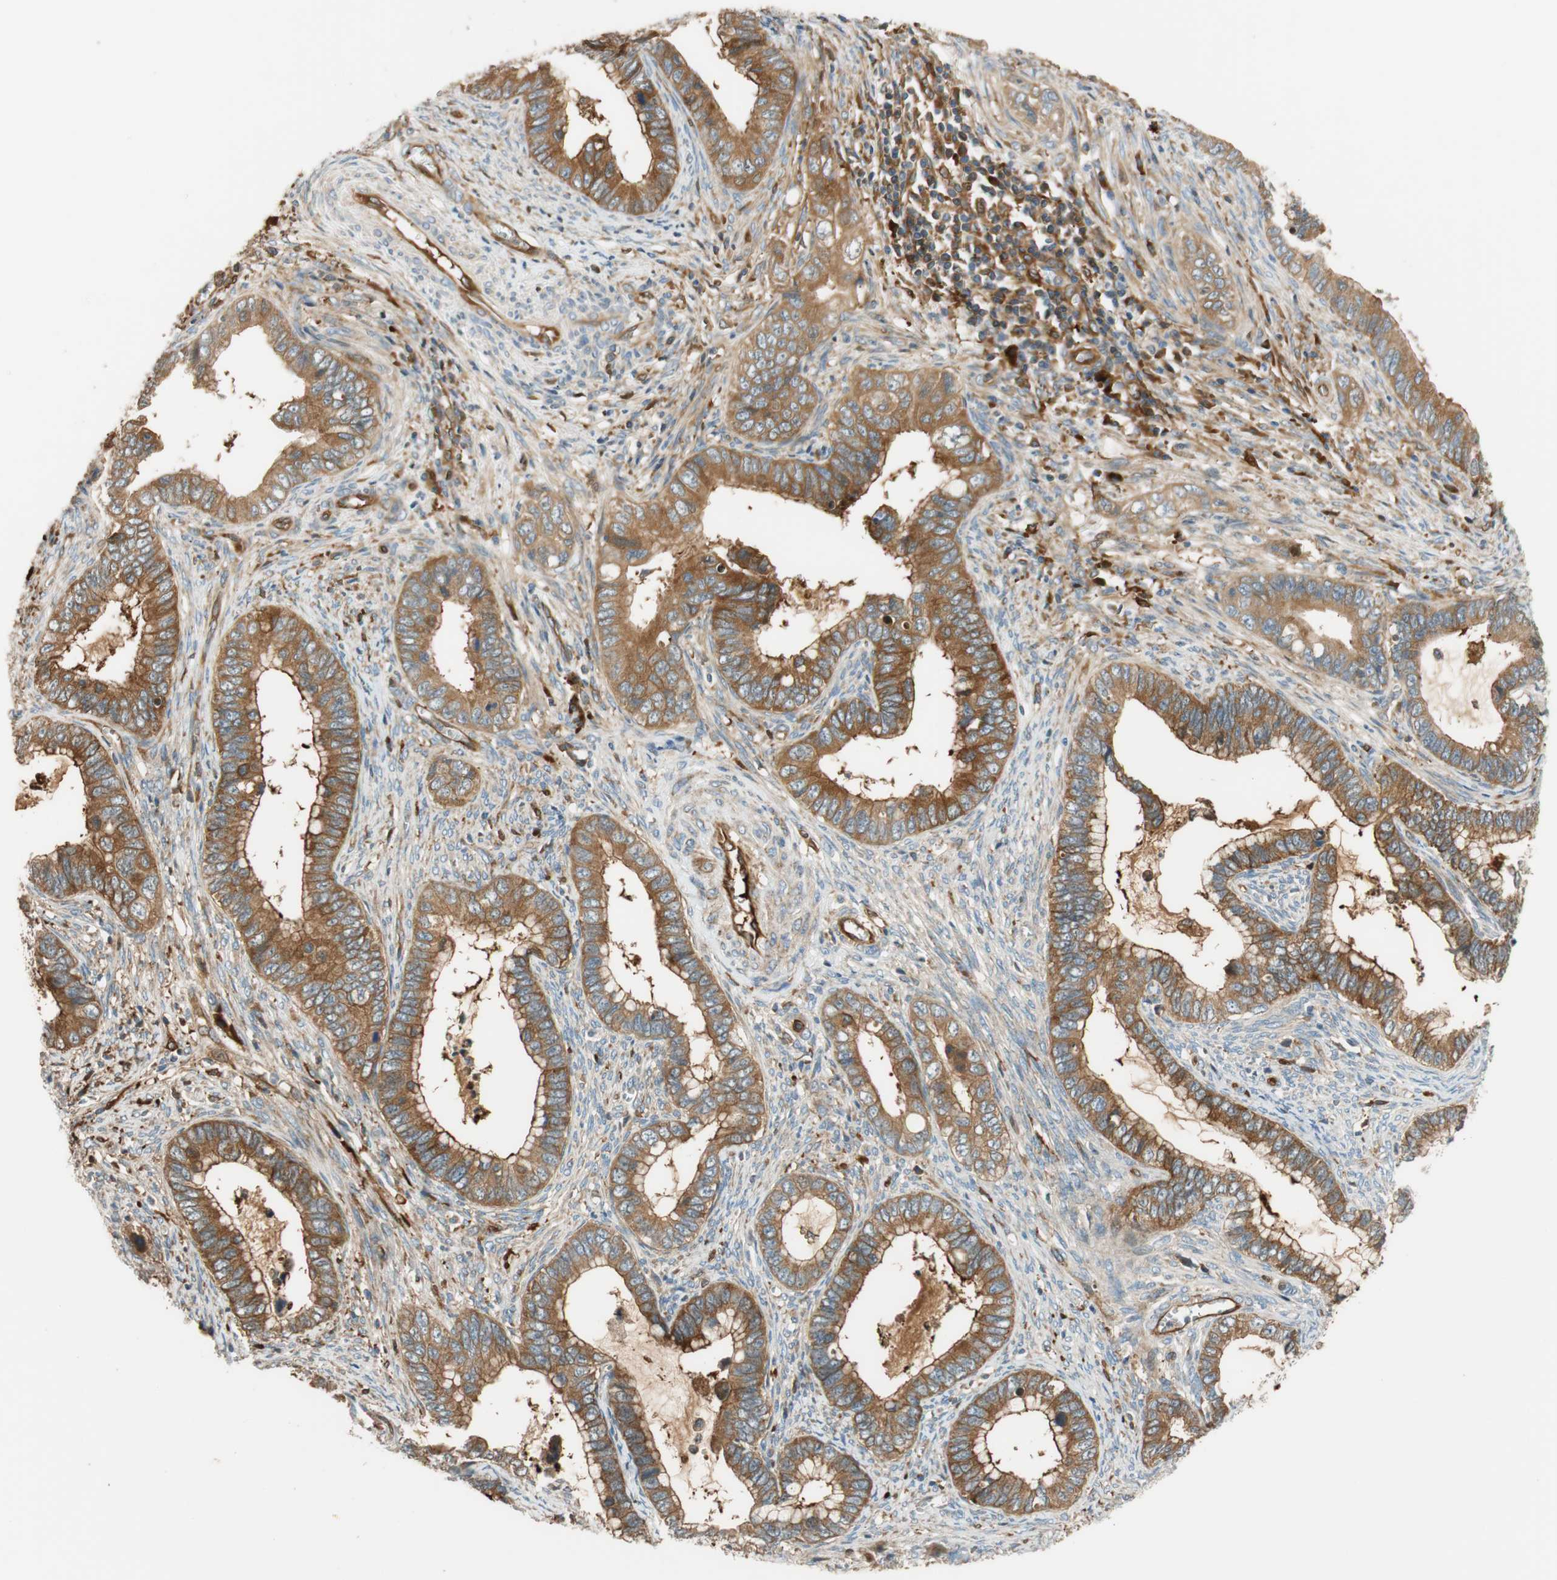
{"staining": {"intensity": "moderate", "quantity": ">75%", "location": "cytoplasmic/membranous"}, "tissue": "cervical cancer", "cell_type": "Tumor cells", "image_type": "cancer", "snomed": [{"axis": "morphology", "description": "Adenocarcinoma, NOS"}, {"axis": "topography", "description": "Cervix"}], "caption": "Tumor cells reveal moderate cytoplasmic/membranous positivity in about >75% of cells in cervical adenocarcinoma. (DAB (3,3'-diaminobenzidine) = brown stain, brightfield microscopy at high magnification).", "gene": "PARP14", "patient": {"sex": "female", "age": 44}}